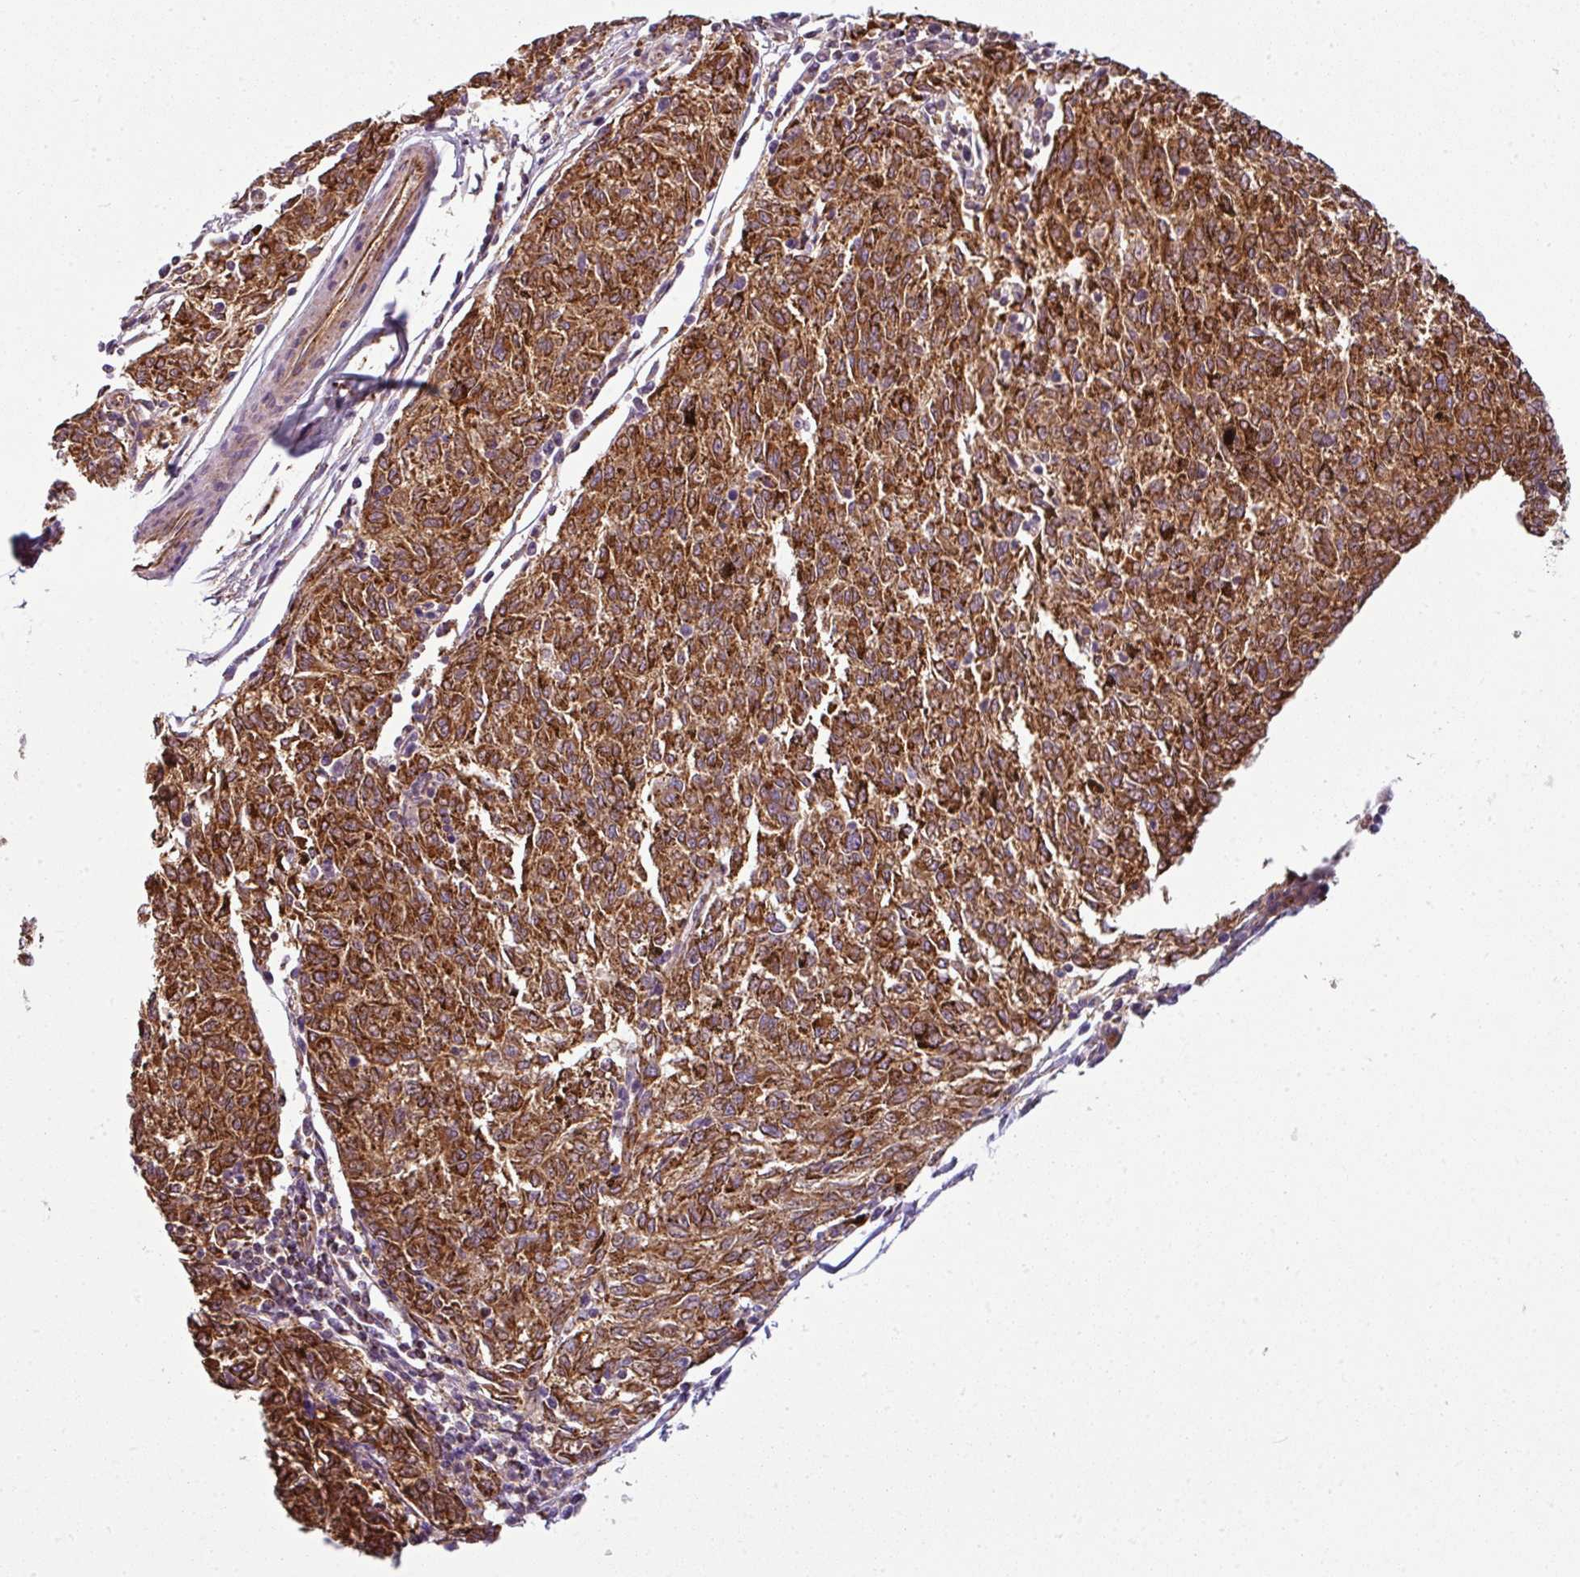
{"staining": {"intensity": "strong", "quantity": ">75%", "location": "cytoplasmic/membranous"}, "tissue": "melanoma", "cell_type": "Tumor cells", "image_type": "cancer", "snomed": [{"axis": "morphology", "description": "Malignant melanoma, NOS"}, {"axis": "topography", "description": "Skin"}], "caption": "This micrograph exhibits immunohistochemistry staining of malignant melanoma, with high strong cytoplasmic/membranous positivity in approximately >75% of tumor cells.", "gene": "PRELID3B", "patient": {"sex": "female", "age": 72}}